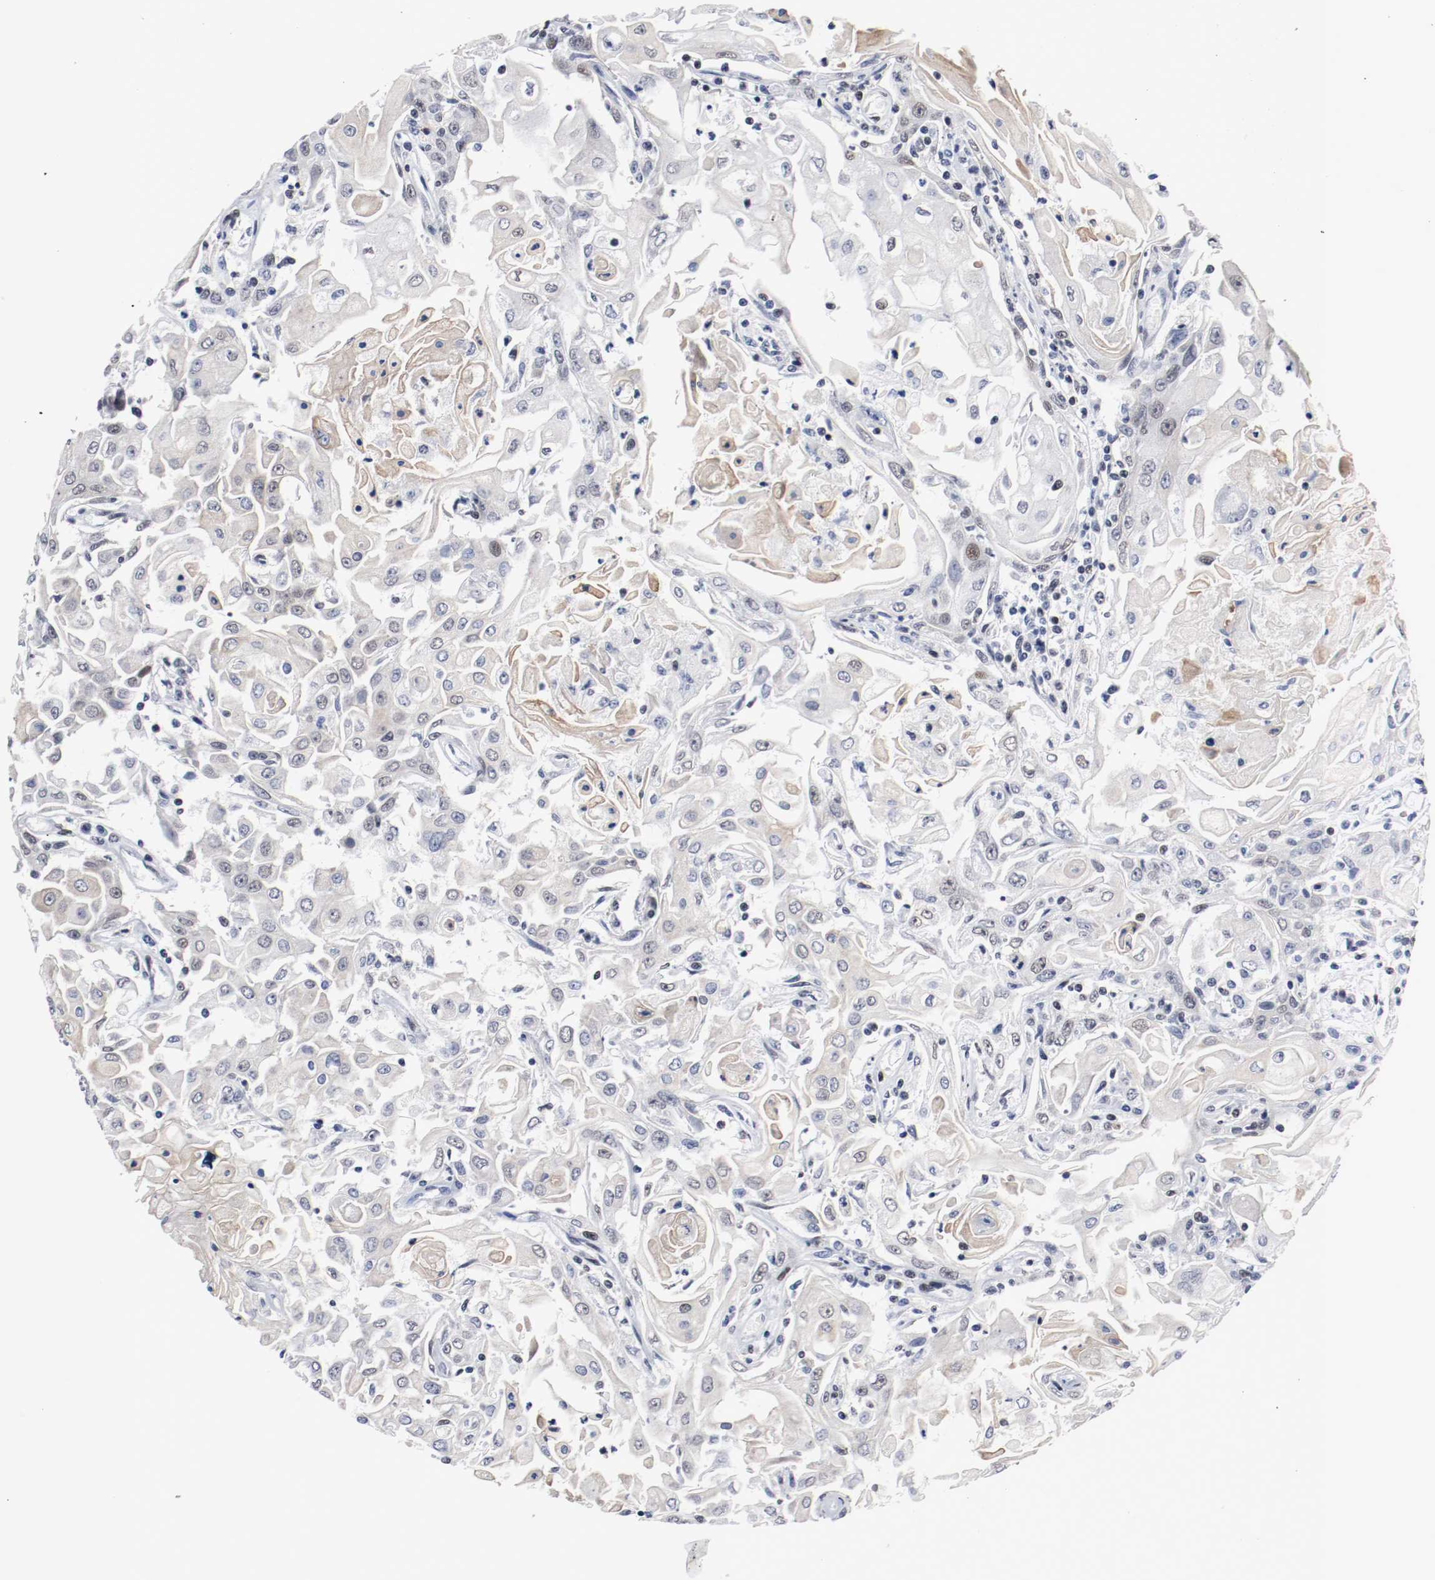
{"staining": {"intensity": "negative", "quantity": "none", "location": "none"}, "tissue": "head and neck cancer", "cell_type": "Tumor cells", "image_type": "cancer", "snomed": [{"axis": "morphology", "description": "Squamous cell carcinoma, NOS"}, {"axis": "topography", "description": "Oral tissue"}, {"axis": "topography", "description": "Head-Neck"}], "caption": "Protein analysis of head and neck cancer reveals no significant staining in tumor cells. The staining was performed using DAB to visualize the protein expression in brown, while the nuclei were stained in blue with hematoxylin (Magnification: 20x).", "gene": "MEF2D", "patient": {"sex": "female", "age": 76}}